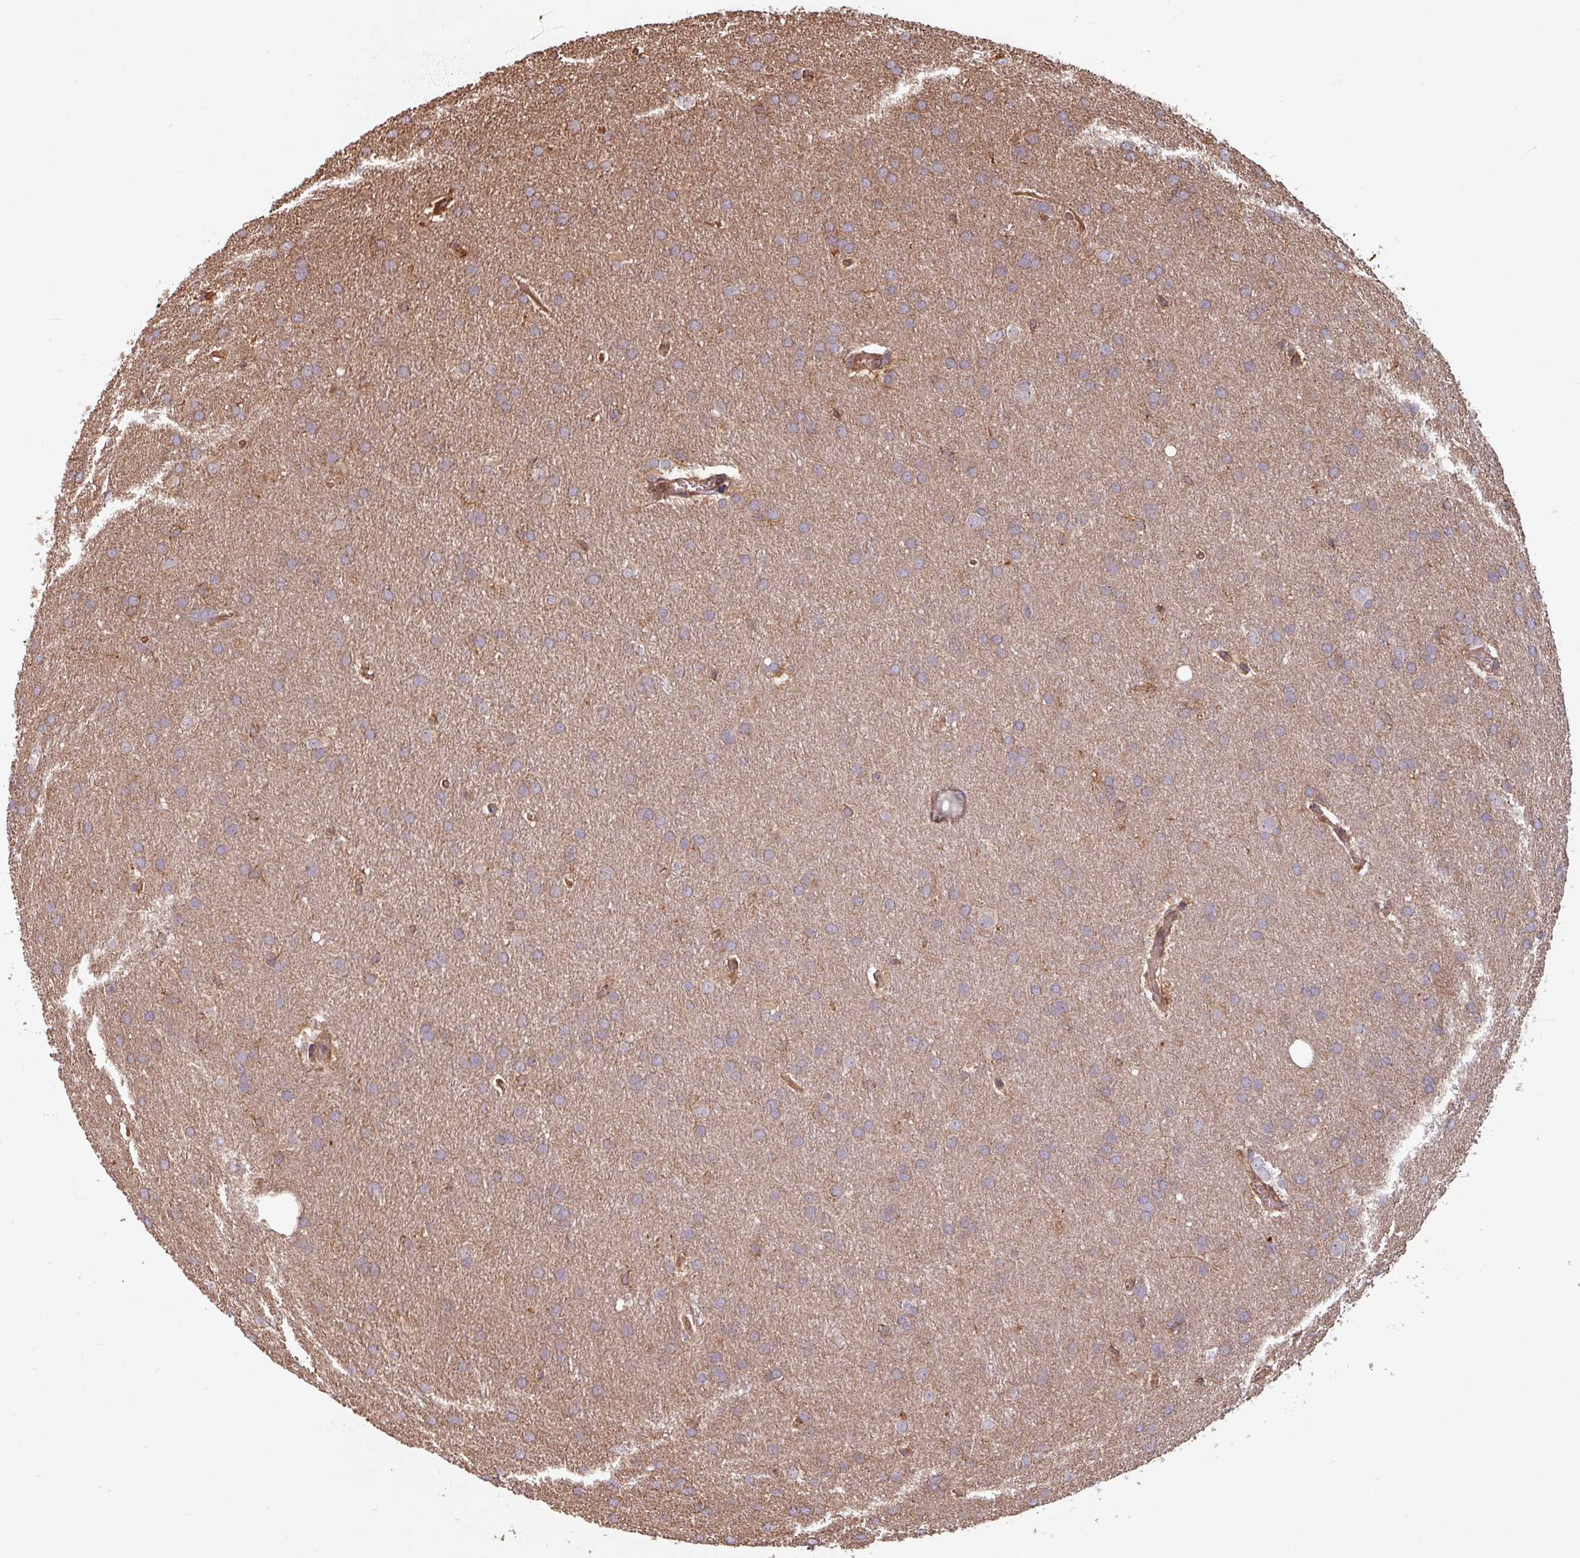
{"staining": {"intensity": "negative", "quantity": "none", "location": "none"}, "tissue": "glioma", "cell_type": "Tumor cells", "image_type": "cancer", "snomed": [{"axis": "morphology", "description": "Glioma, malignant, Low grade"}, {"axis": "topography", "description": "Brain"}], "caption": "The photomicrograph exhibits no staining of tumor cells in malignant glioma (low-grade).", "gene": "EID1", "patient": {"sex": "female", "age": 32}}